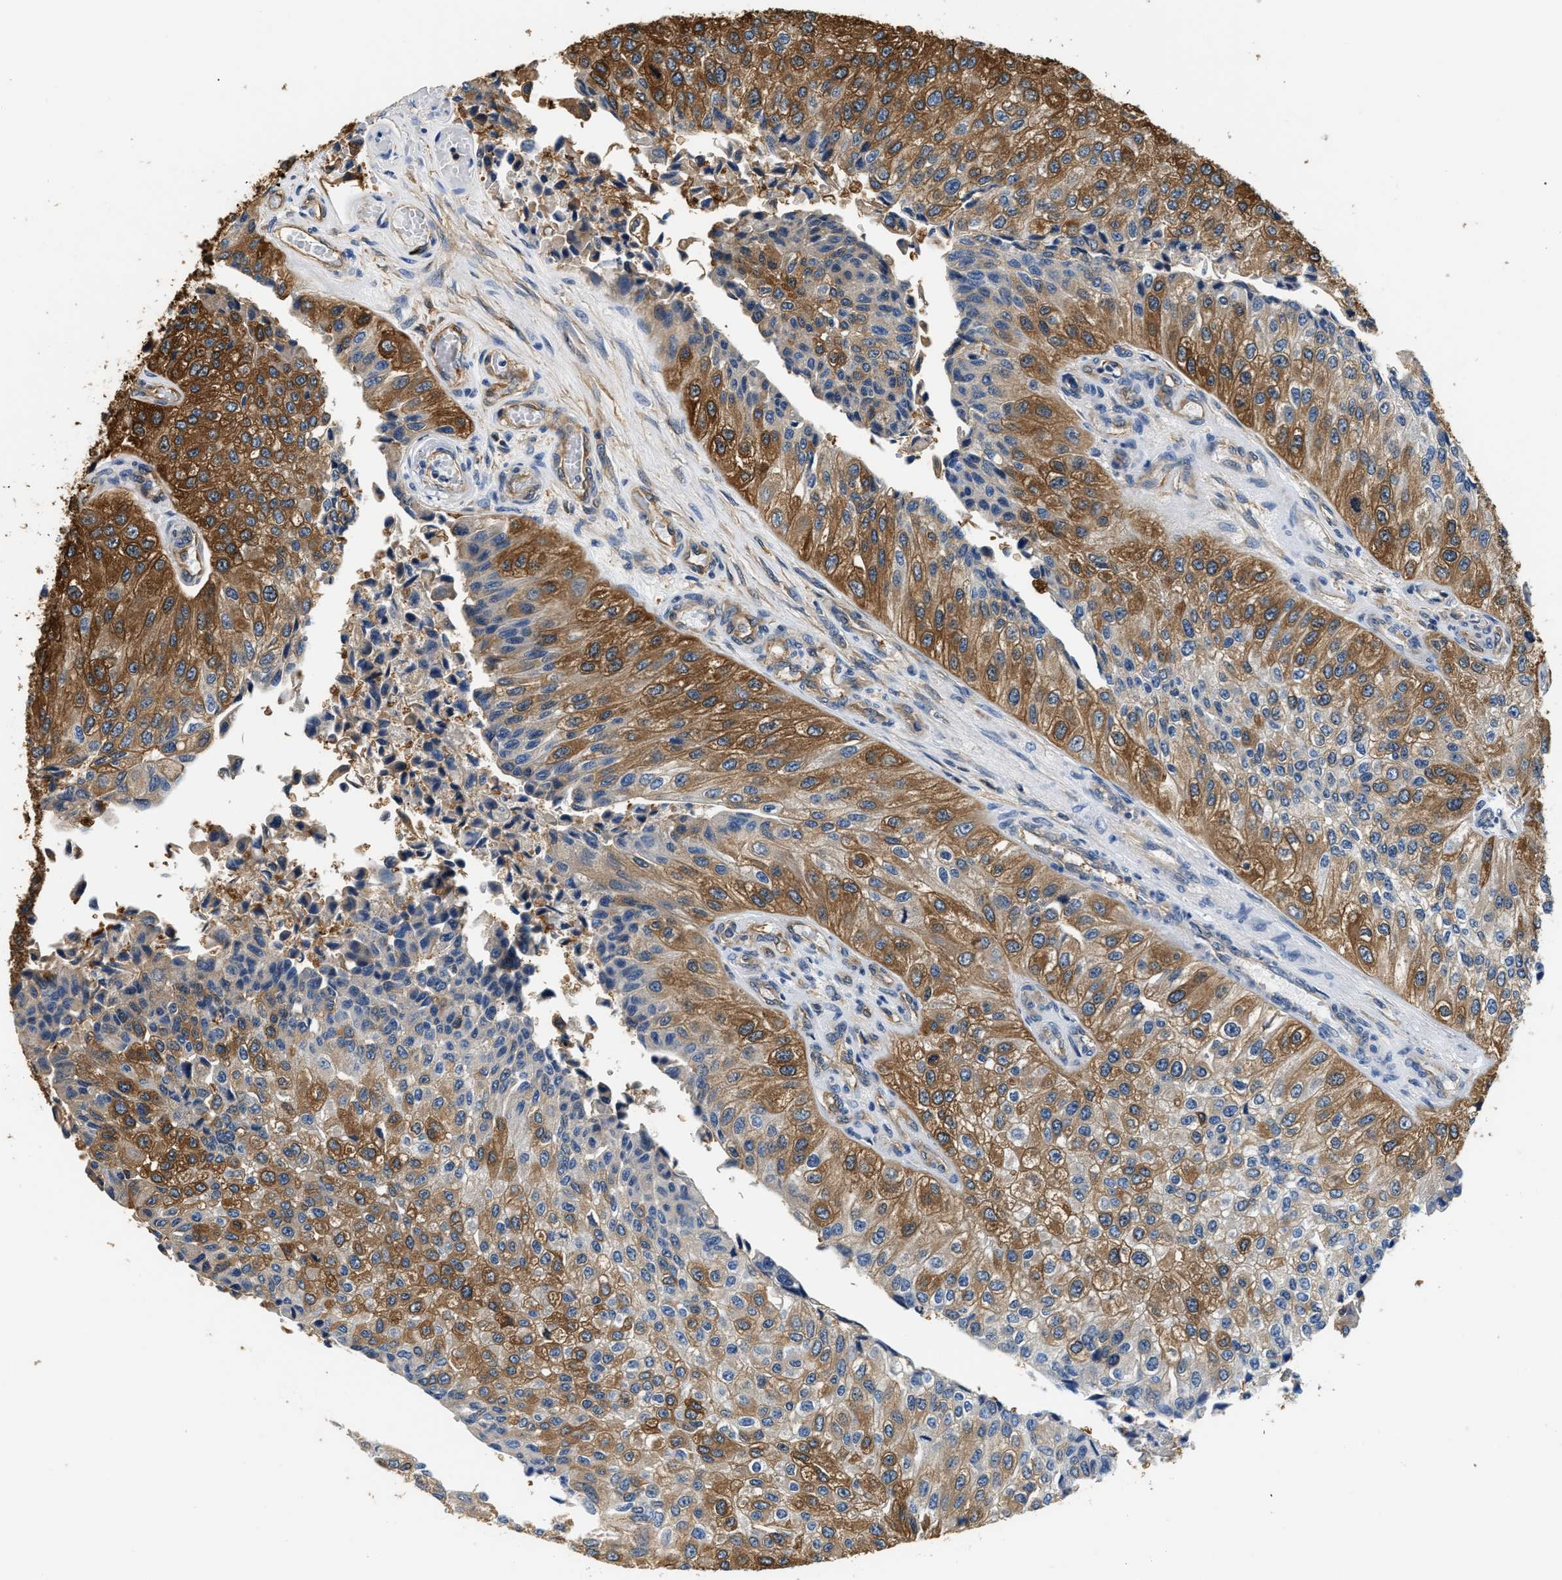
{"staining": {"intensity": "strong", "quantity": ">75%", "location": "cytoplasmic/membranous"}, "tissue": "urothelial cancer", "cell_type": "Tumor cells", "image_type": "cancer", "snomed": [{"axis": "morphology", "description": "Urothelial carcinoma, High grade"}, {"axis": "topography", "description": "Kidney"}, {"axis": "topography", "description": "Urinary bladder"}], "caption": "DAB immunohistochemical staining of high-grade urothelial carcinoma shows strong cytoplasmic/membranous protein staining in approximately >75% of tumor cells.", "gene": "PPP2R1B", "patient": {"sex": "male", "age": 77}}